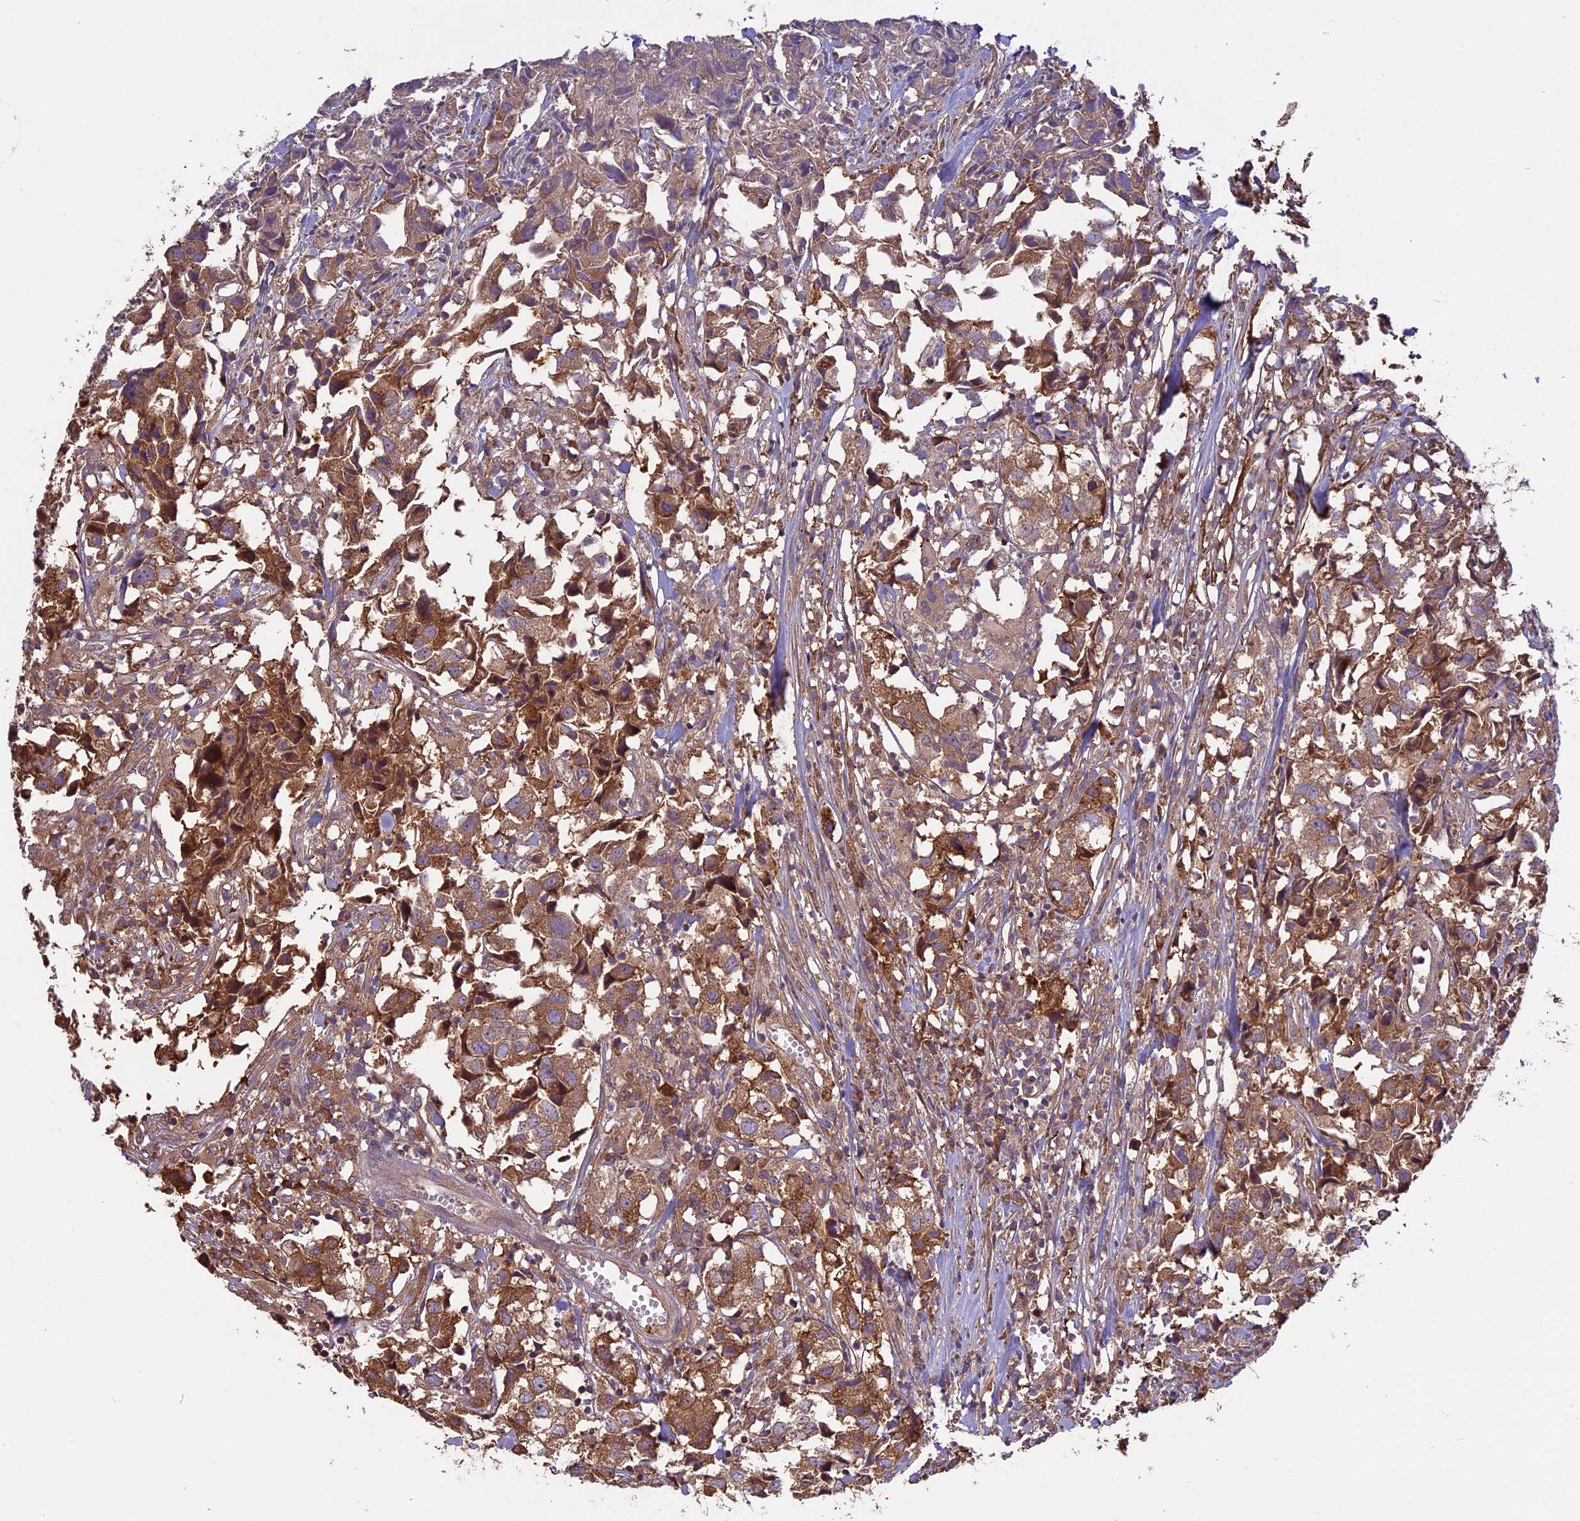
{"staining": {"intensity": "moderate", "quantity": ">75%", "location": "cytoplasmic/membranous"}, "tissue": "urothelial cancer", "cell_type": "Tumor cells", "image_type": "cancer", "snomed": [{"axis": "morphology", "description": "Urothelial carcinoma, High grade"}, {"axis": "topography", "description": "Urinary bladder"}], "caption": "The micrograph reveals staining of urothelial cancer, revealing moderate cytoplasmic/membranous protein positivity (brown color) within tumor cells.", "gene": "VWA3A", "patient": {"sex": "female", "age": 75}}